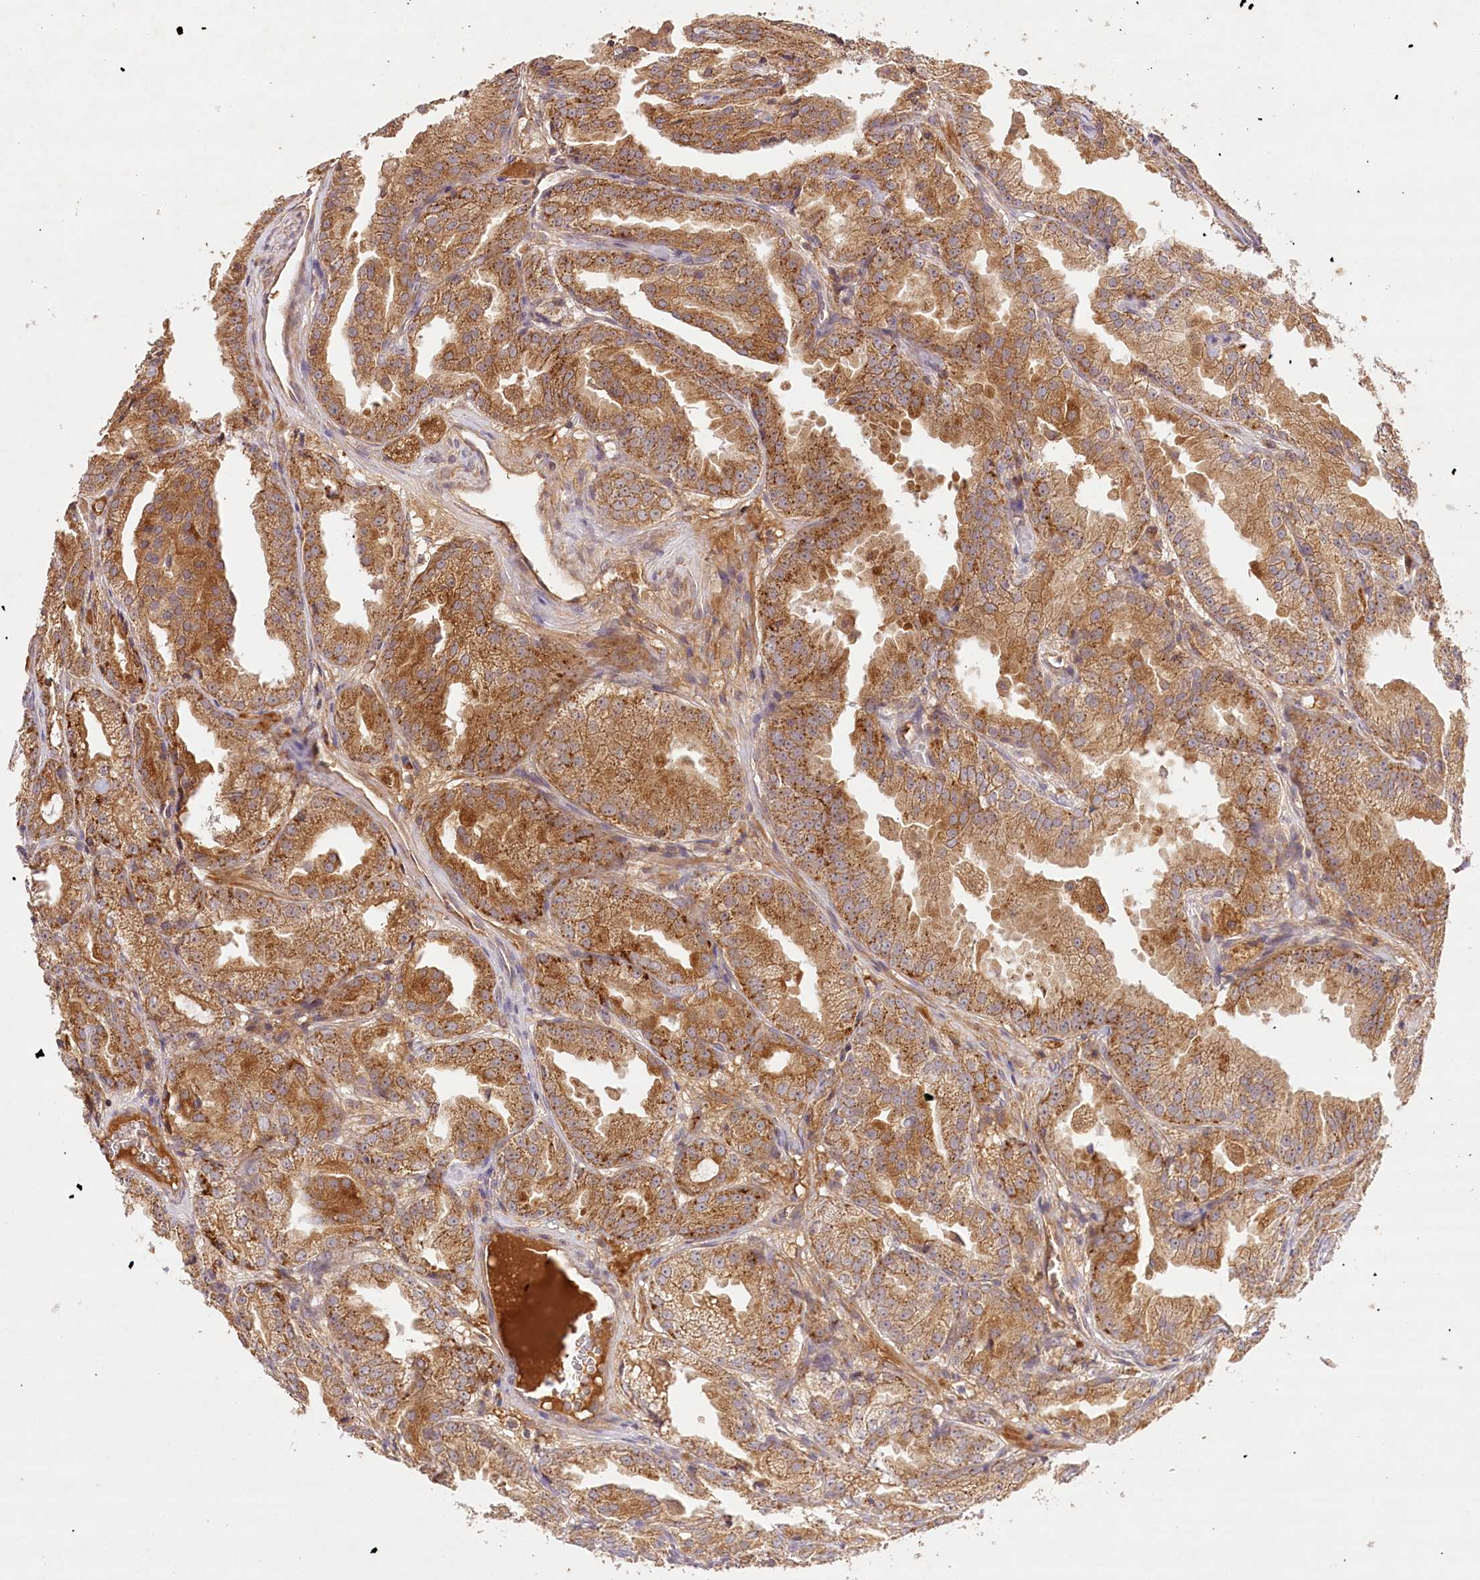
{"staining": {"intensity": "moderate", "quantity": ">75%", "location": "cytoplasmic/membranous"}, "tissue": "prostate cancer", "cell_type": "Tumor cells", "image_type": "cancer", "snomed": [{"axis": "morphology", "description": "Adenocarcinoma, High grade"}, {"axis": "topography", "description": "Prostate"}], "caption": "DAB (3,3'-diaminobenzidine) immunohistochemical staining of human prostate cancer demonstrates moderate cytoplasmic/membranous protein staining in approximately >75% of tumor cells.", "gene": "LSS", "patient": {"sex": "male", "age": 61}}